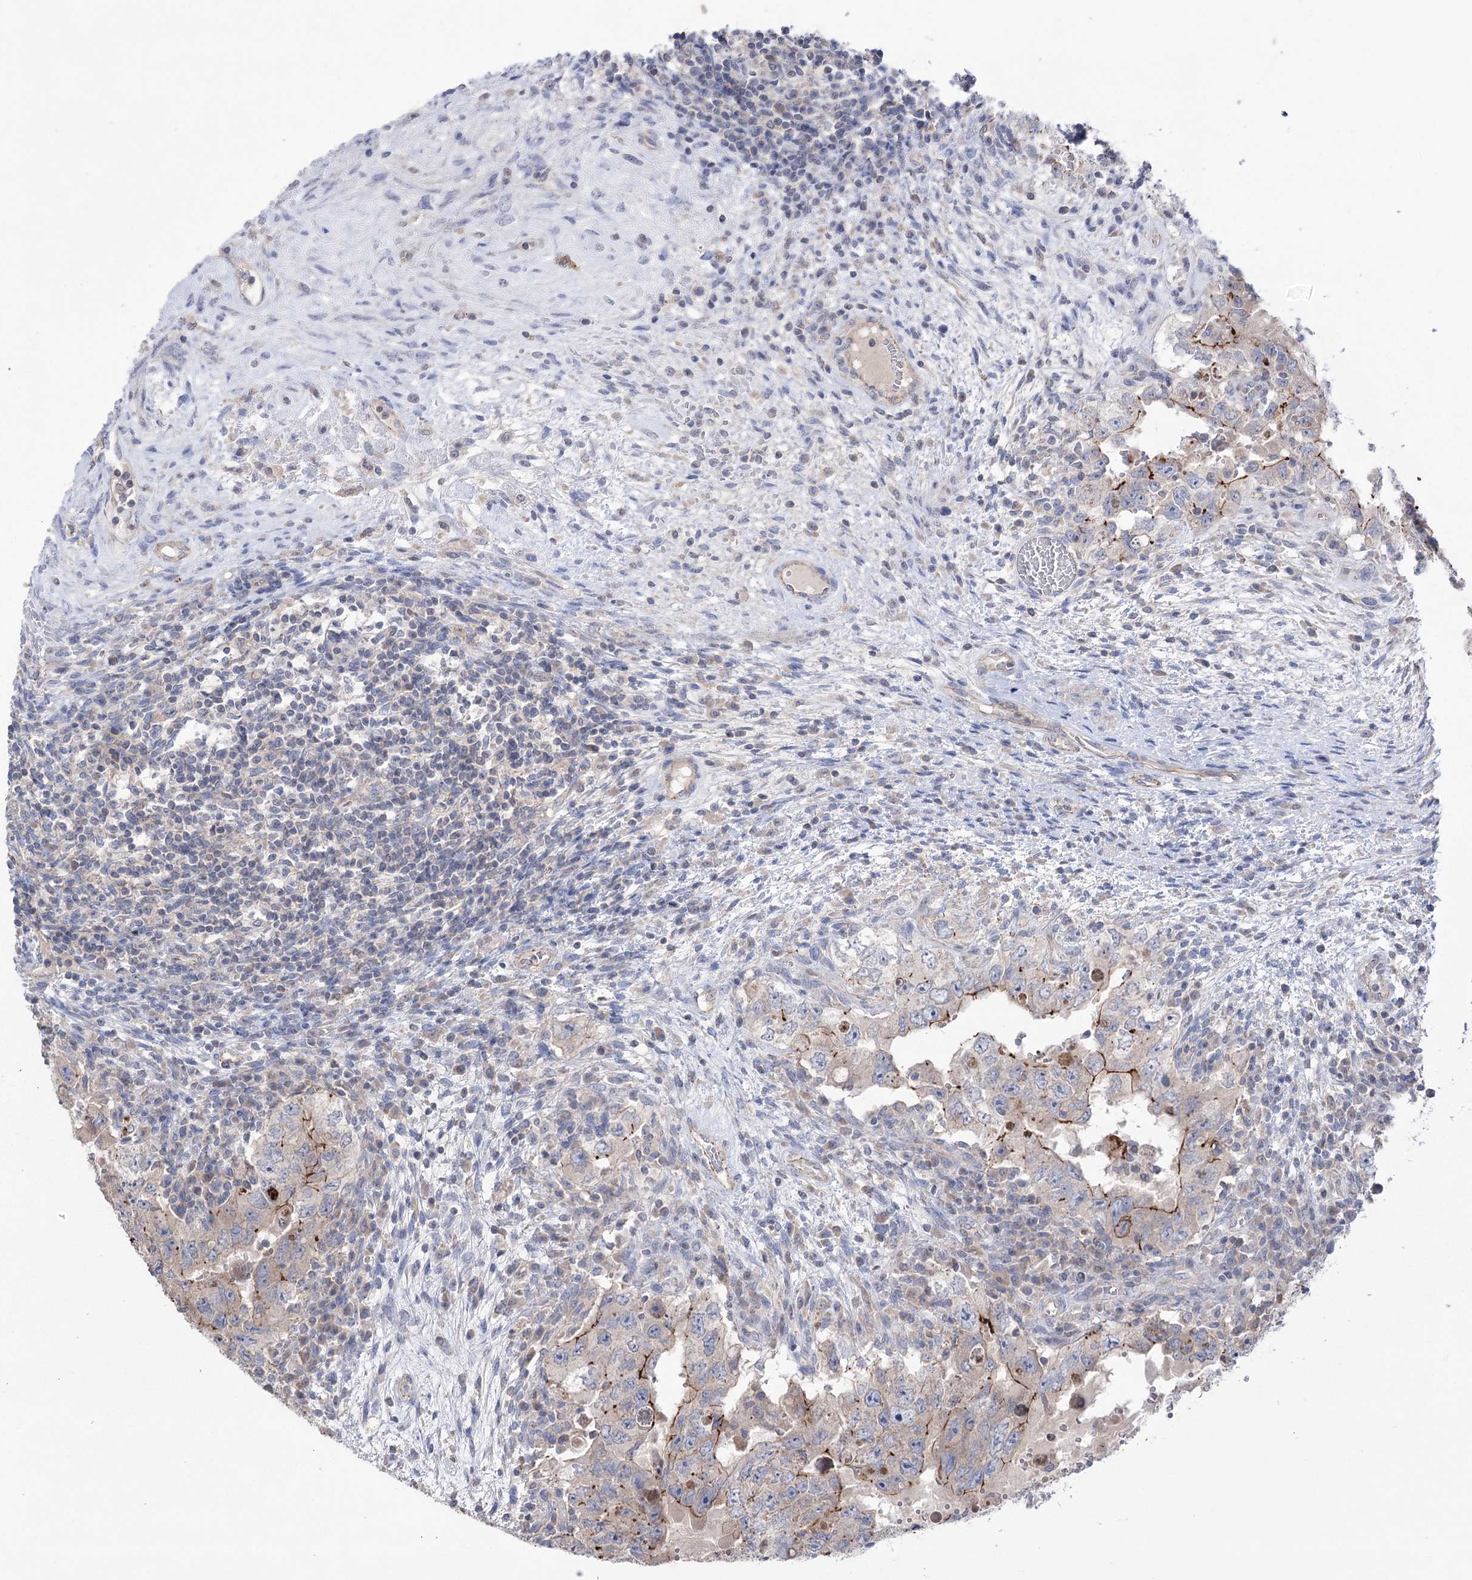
{"staining": {"intensity": "moderate", "quantity": "<25%", "location": "cytoplasmic/membranous"}, "tissue": "testis cancer", "cell_type": "Tumor cells", "image_type": "cancer", "snomed": [{"axis": "morphology", "description": "Carcinoma, Embryonal, NOS"}, {"axis": "topography", "description": "Testis"}], "caption": "A photomicrograph of testis cancer (embryonal carcinoma) stained for a protein reveals moderate cytoplasmic/membranous brown staining in tumor cells. The staining was performed using DAB to visualize the protein expression in brown, while the nuclei were stained in blue with hematoxylin (Magnification: 20x).", "gene": "TRIM71", "patient": {"sex": "male", "age": 26}}